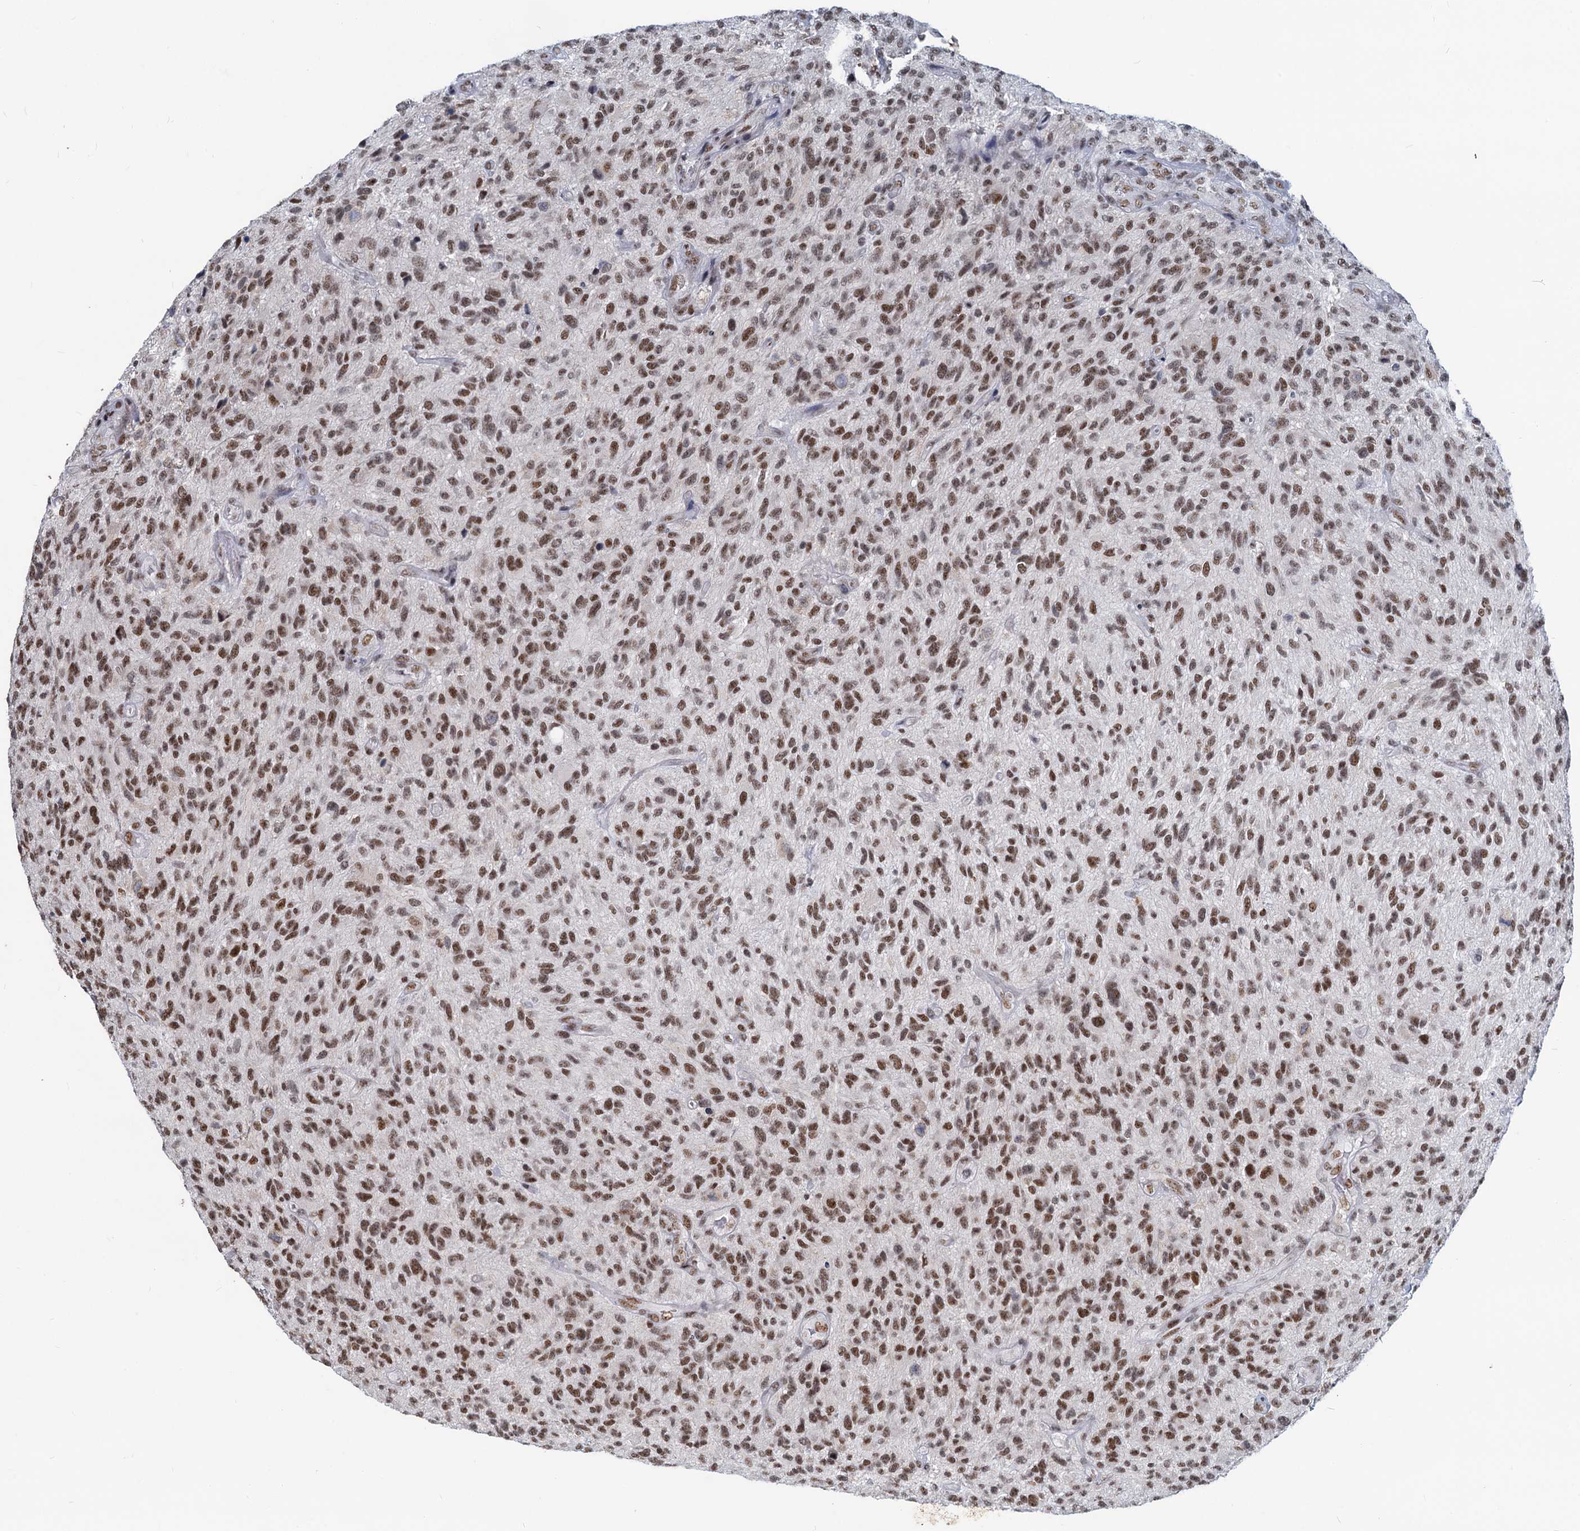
{"staining": {"intensity": "moderate", "quantity": ">75%", "location": "nuclear"}, "tissue": "glioma", "cell_type": "Tumor cells", "image_type": "cancer", "snomed": [{"axis": "morphology", "description": "Glioma, malignant, High grade"}, {"axis": "topography", "description": "Brain"}], "caption": "High-power microscopy captured an immunohistochemistry (IHC) micrograph of malignant high-grade glioma, revealing moderate nuclear staining in approximately >75% of tumor cells.", "gene": "METTL14", "patient": {"sex": "male", "age": 47}}